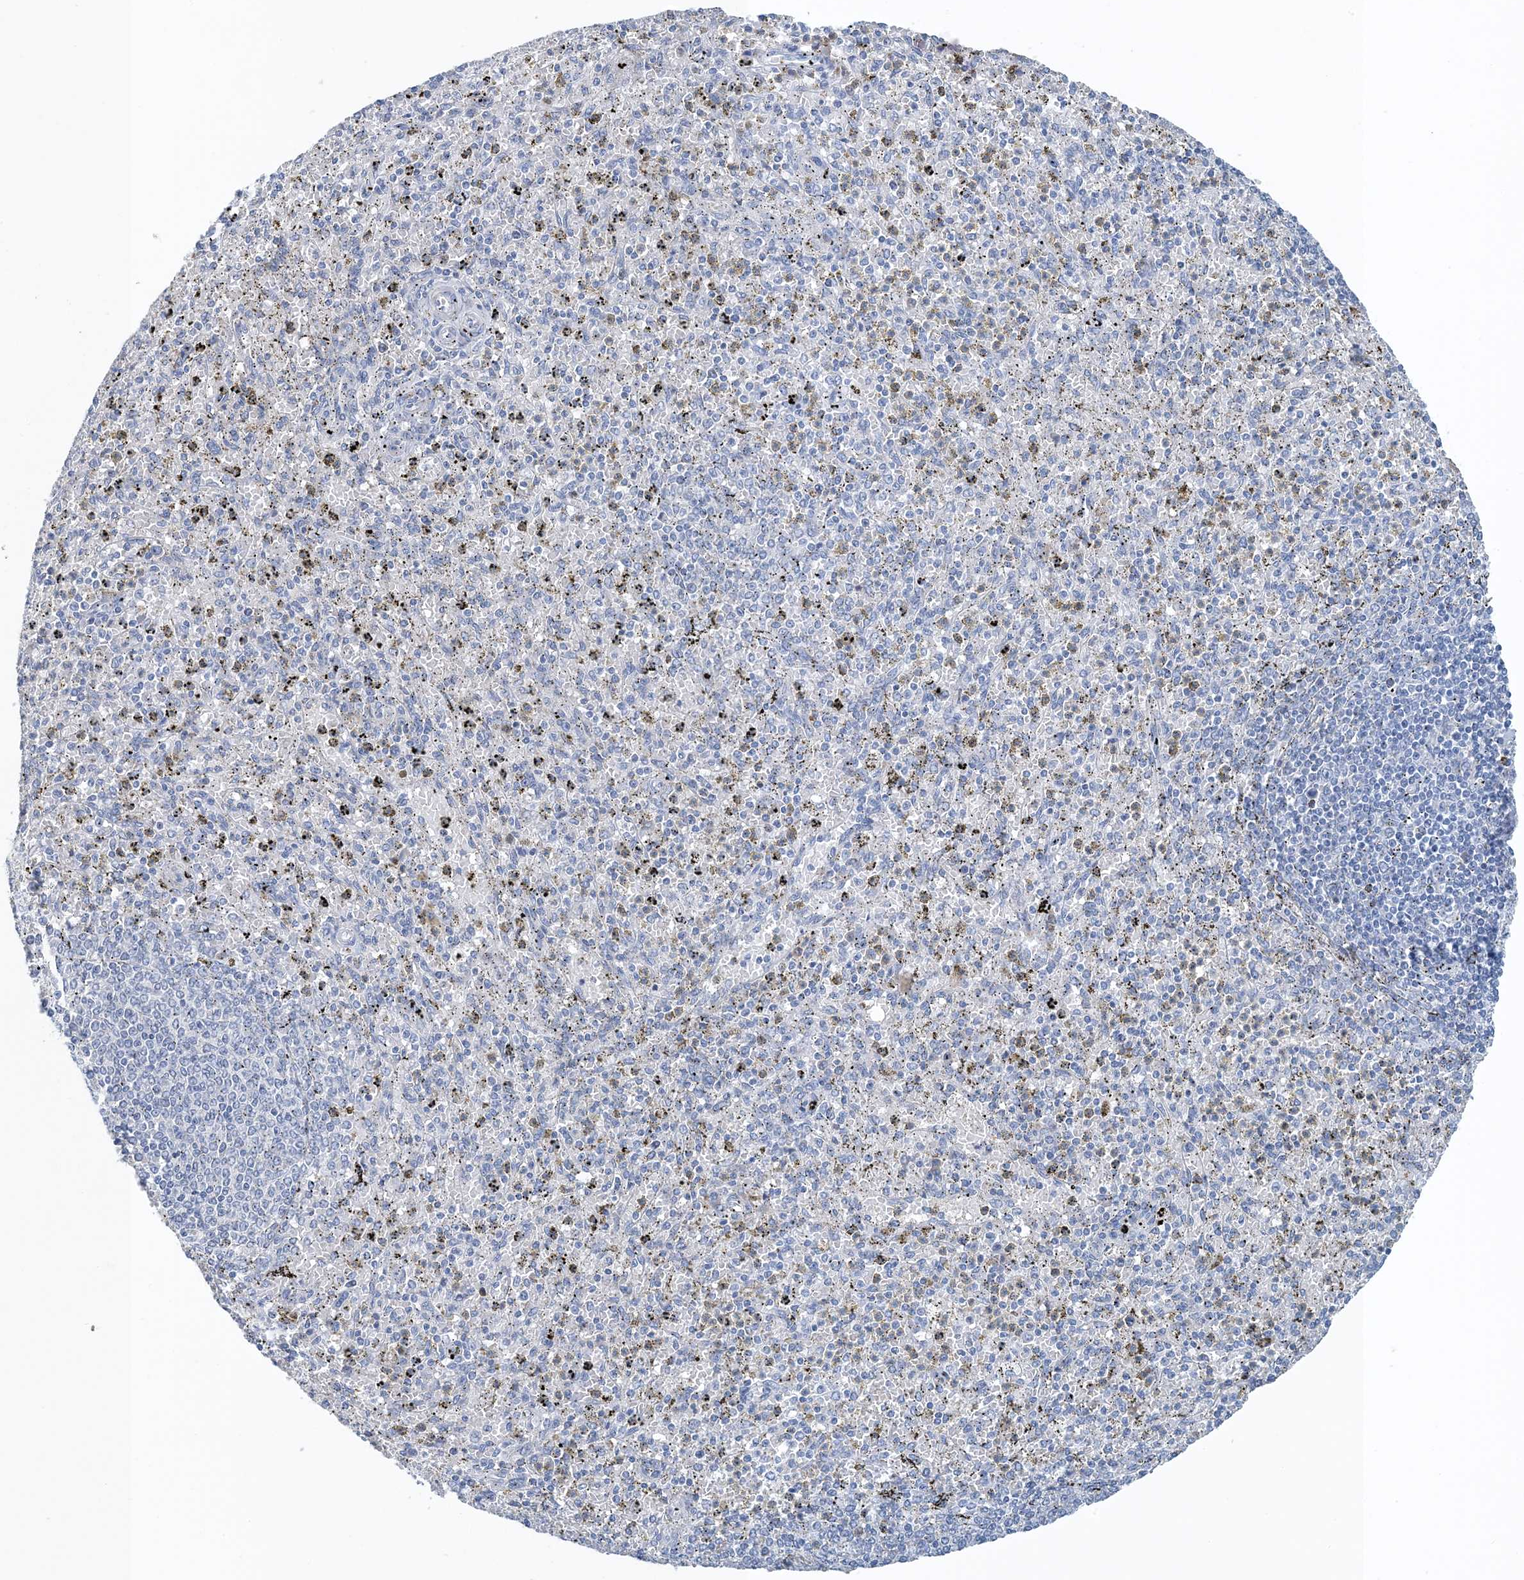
{"staining": {"intensity": "negative", "quantity": "none", "location": "none"}, "tissue": "spleen", "cell_type": "Cells in red pulp", "image_type": "normal", "snomed": [{"axis": "morphology", "description": "Normal tissue, NOS"}, {"axis": "topography", "description": "Spleen"}], "caption": "The IHC photomicrograph has no significant positivity in cells in red pulp of spleen. (DAB (3,3'-diaminobenzidine) immunohistochemistry visualized using brightfield microscopy, high magnification).", "gene": "CTRL", "patient": {"sex": "male", "age": 72}}